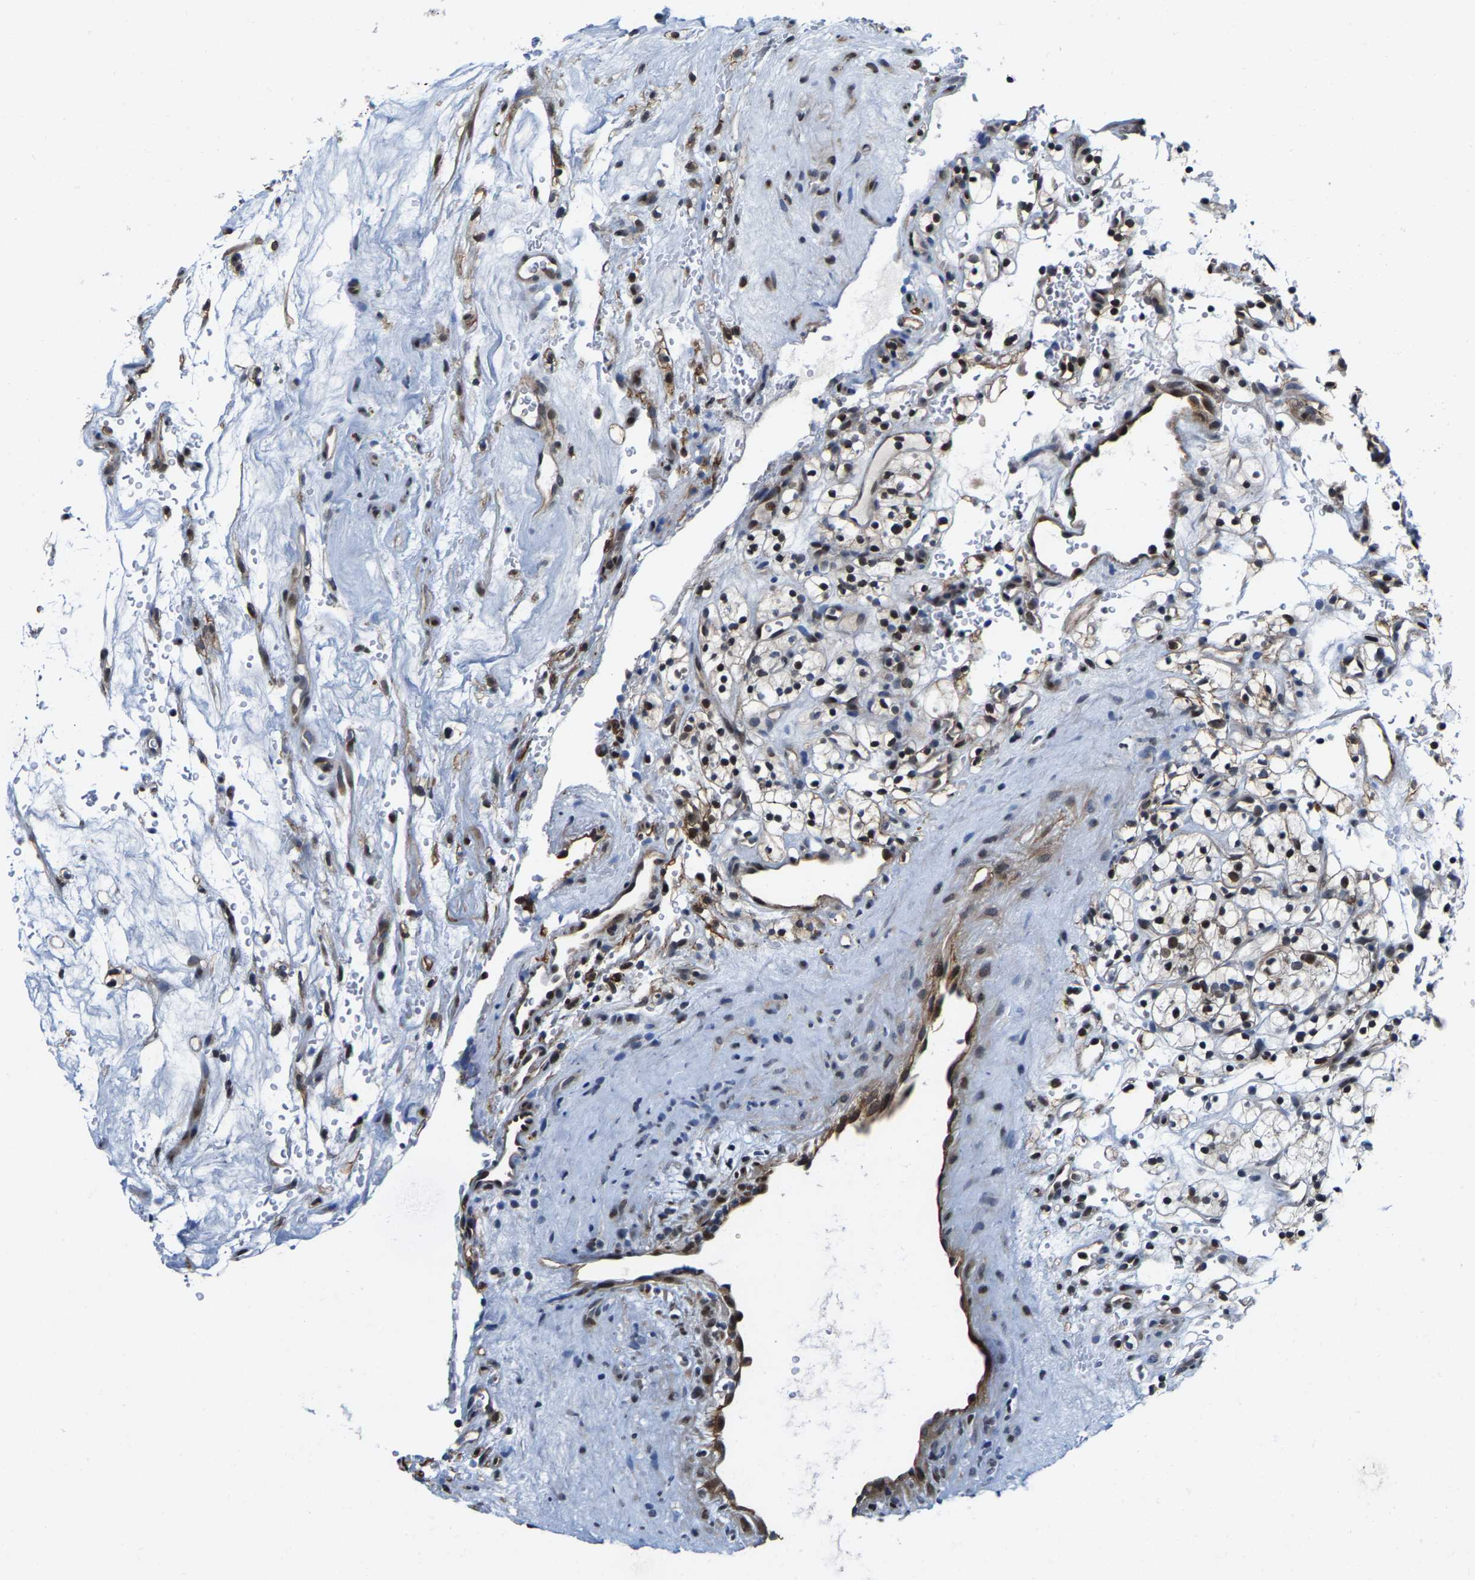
{"staining": {"intensity": "moderate", "quantity": "25%-75%", "location": "nuclear"}, "tissue": "renal cancer", "cell_type": "Tumor cells", "image_type": "cancer", "snomed": [{"axis": "morphology", "description": "Adenocarcinoma, NOS"}, {"axis": "topography", "description": "Kidney"}], "caption": "Human renal cancer stained for a protein (brown) displays moderate nuclear positive expression in about 25%-75% of tumor cells.", "gene": "GTPBP10", "patient": {"sex": "female", "age": 57}}